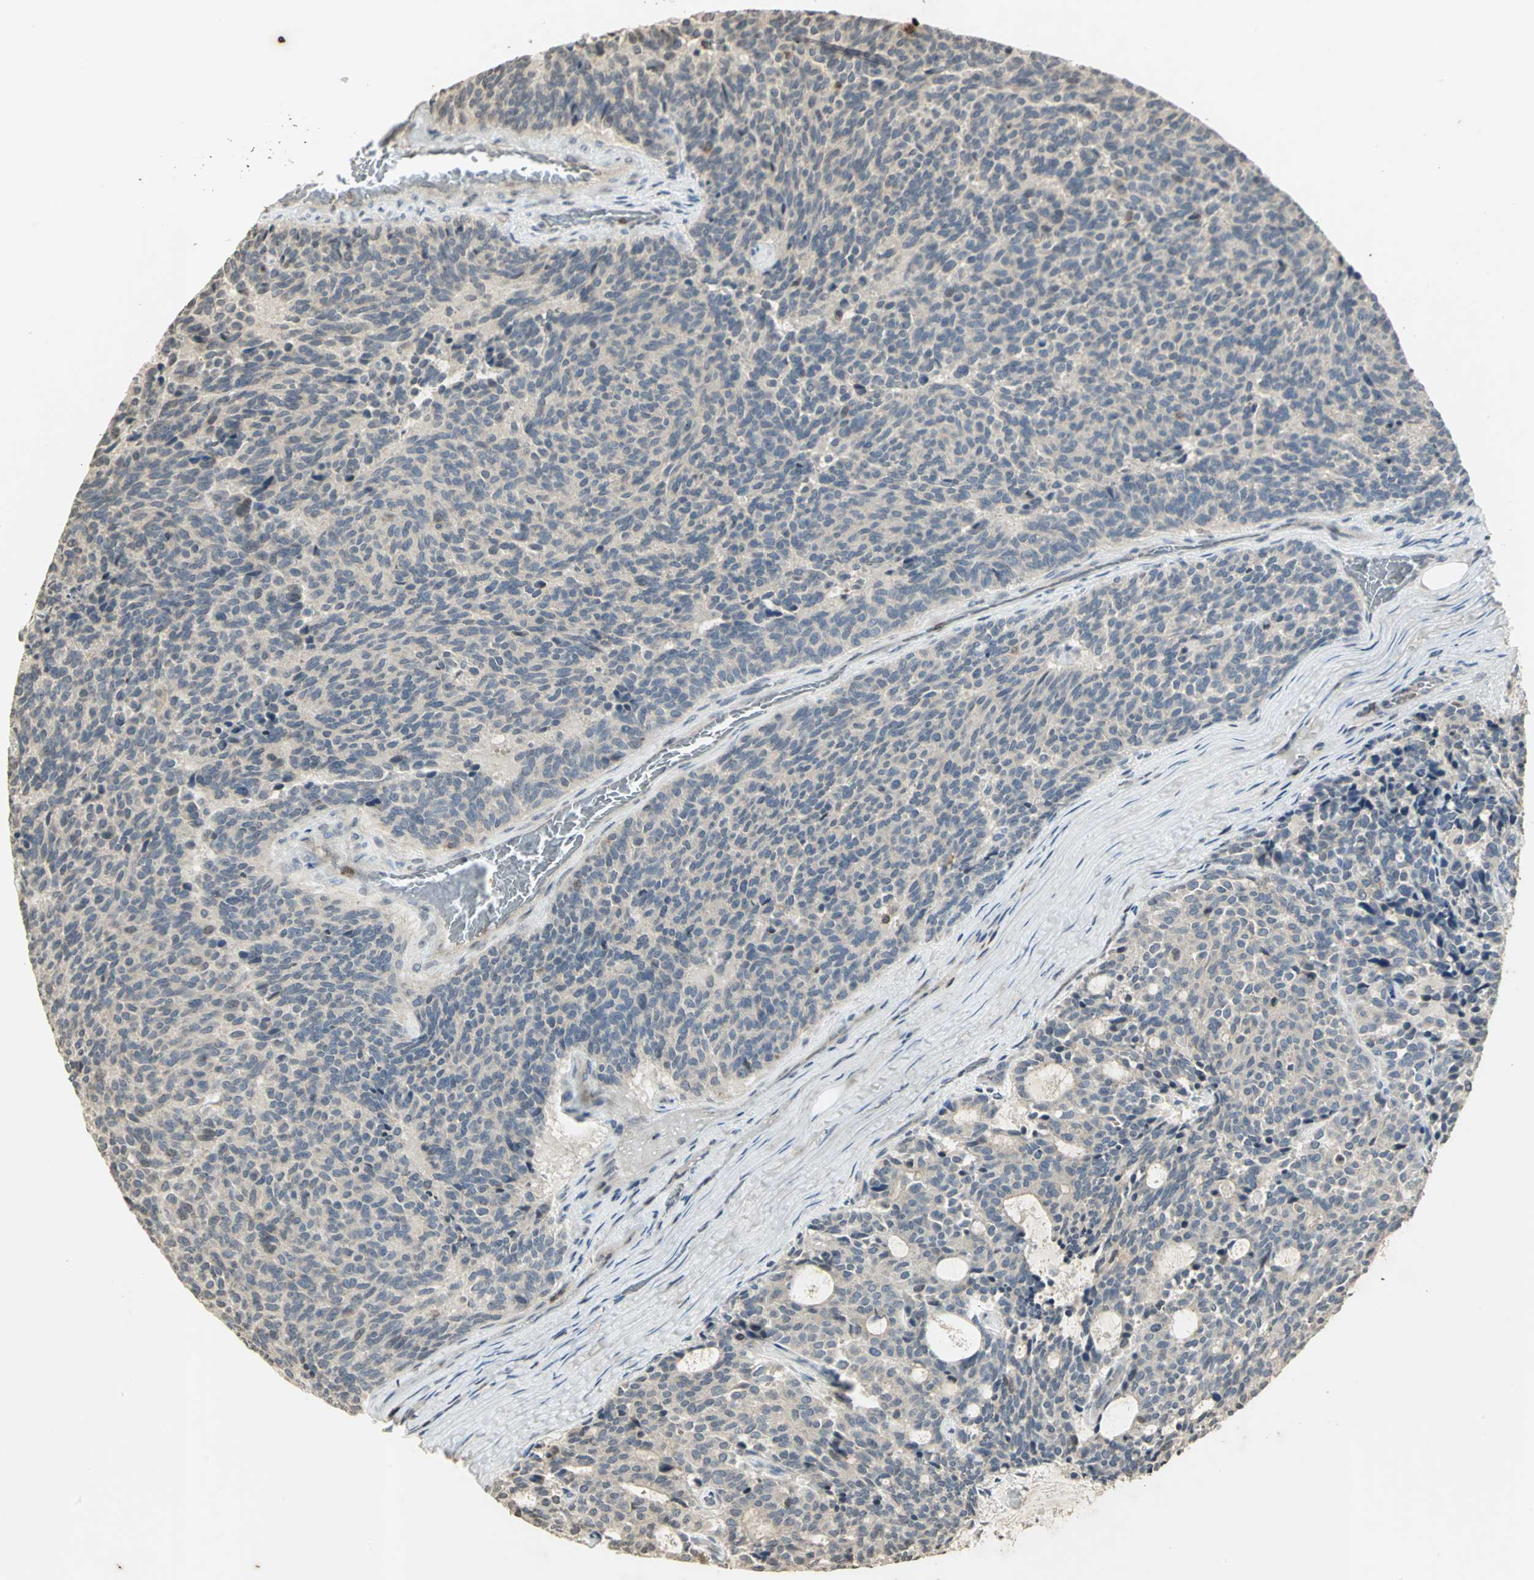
{"staining": {"intensity": "negative", "quantity": "none", "location": "none"}, "tissue": "carcinoid", "cell_type": "Tumor cells", "image_type": "cancer", "snomed": [{"axis": "morphology", "description": "Carcinoid, malignant, NOS"}, {"axis": "topography", "description": "Pancreas"}], "caption": "This is an IHC micrograph of human carcinoid (malignant). There is no positivity in tumor cells.", "gene": "IL16", "patient": {"sex": "female", "age": 54}}